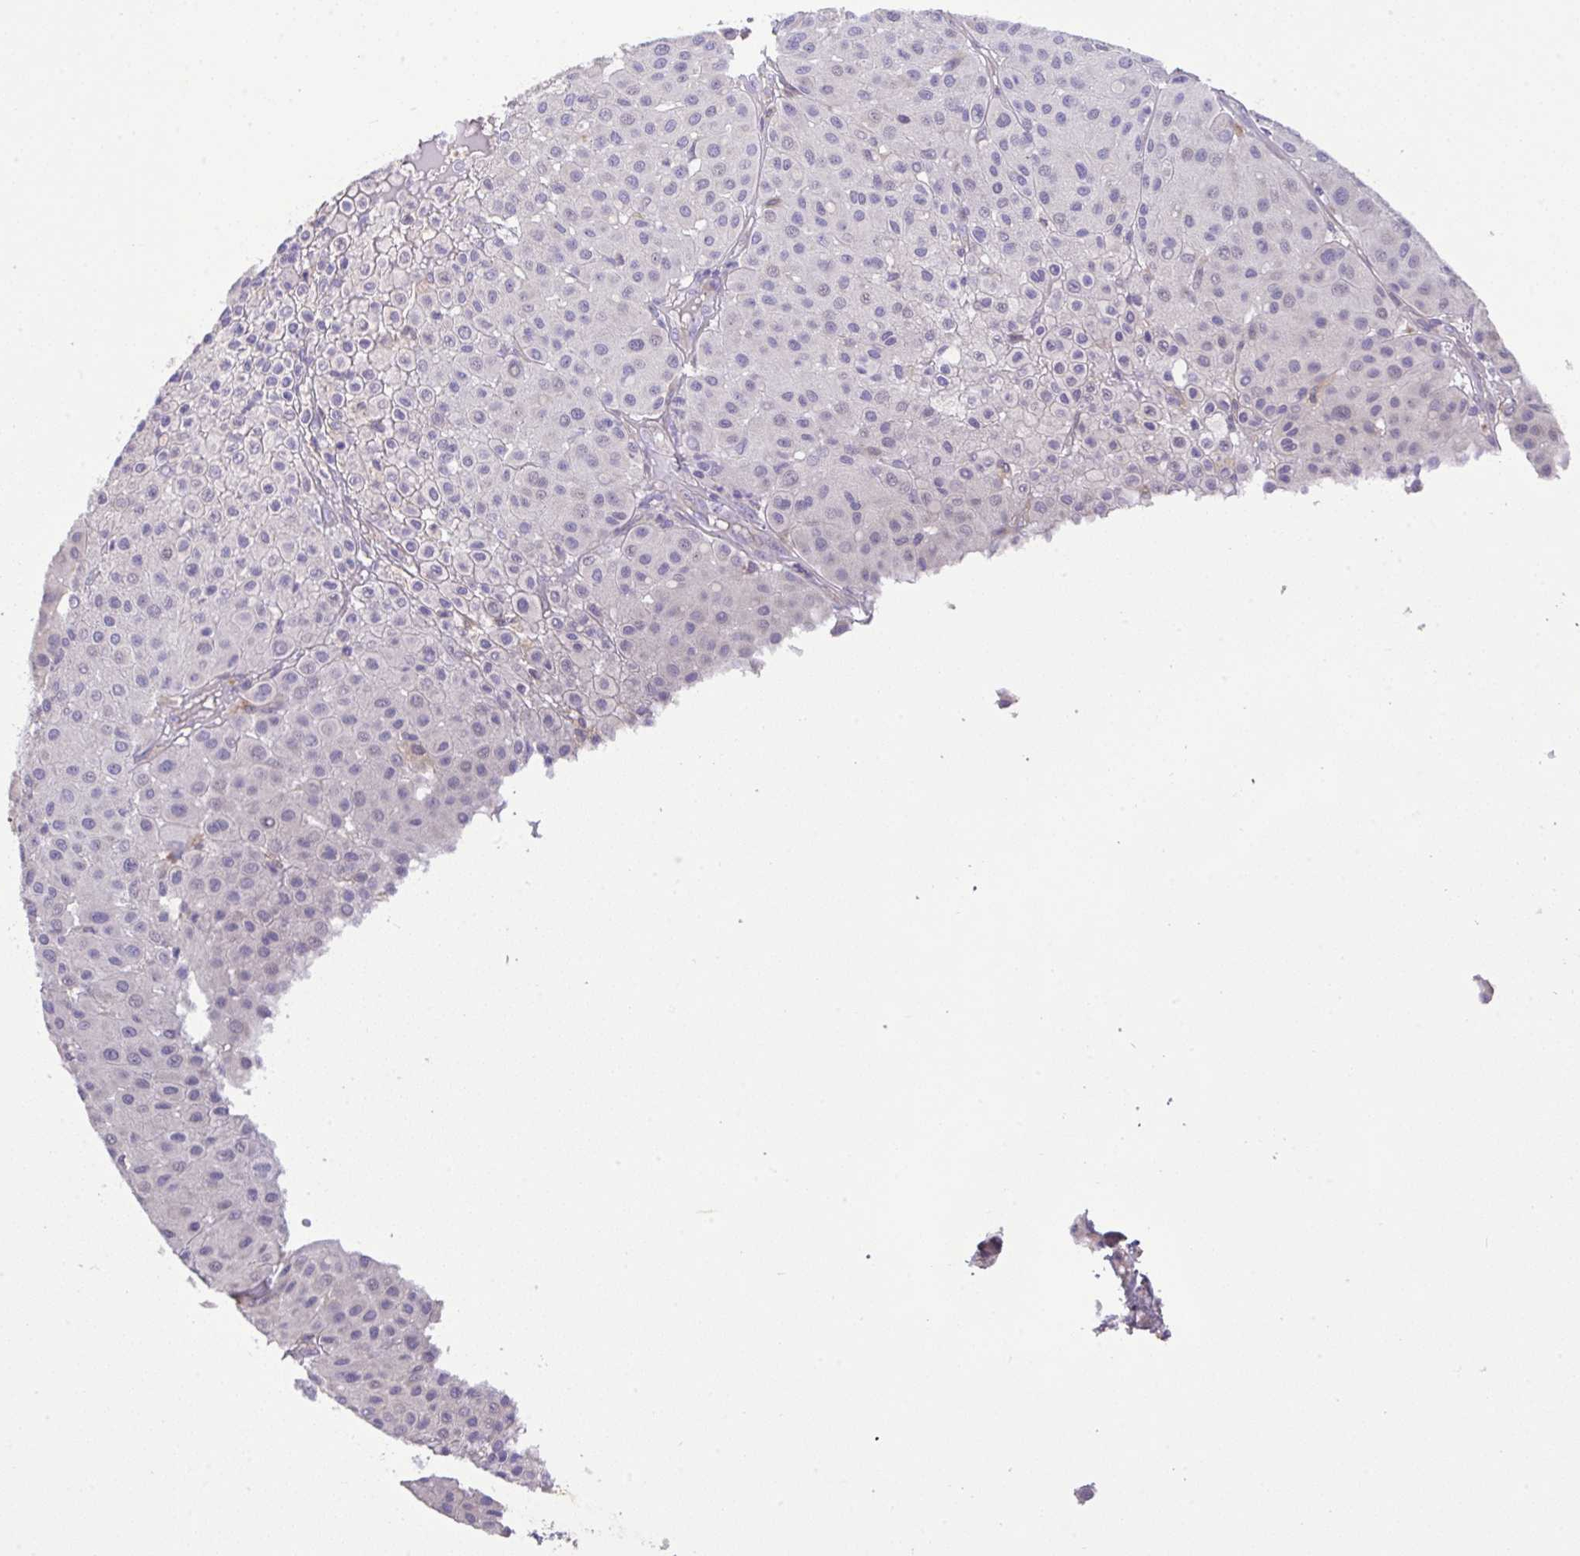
{"staining": {"intensity": "negative", "quantity": "none", "location": "none"}, "tissue": "melanoma", "cell_type": "Tumor cells", "image_type": "cancer", "snomed": [{"axis": "morphology", "description": "Malignant melanoma, Metastatic site"}, {"axis": "topography", "description": "Smooth muscle"}], "caption": "The image reveals no significant positivity in tumor cells of malignant melanoma (metastatic site).", "gene": "EPN3", "patient": {"sex": "male", "age": 41}}